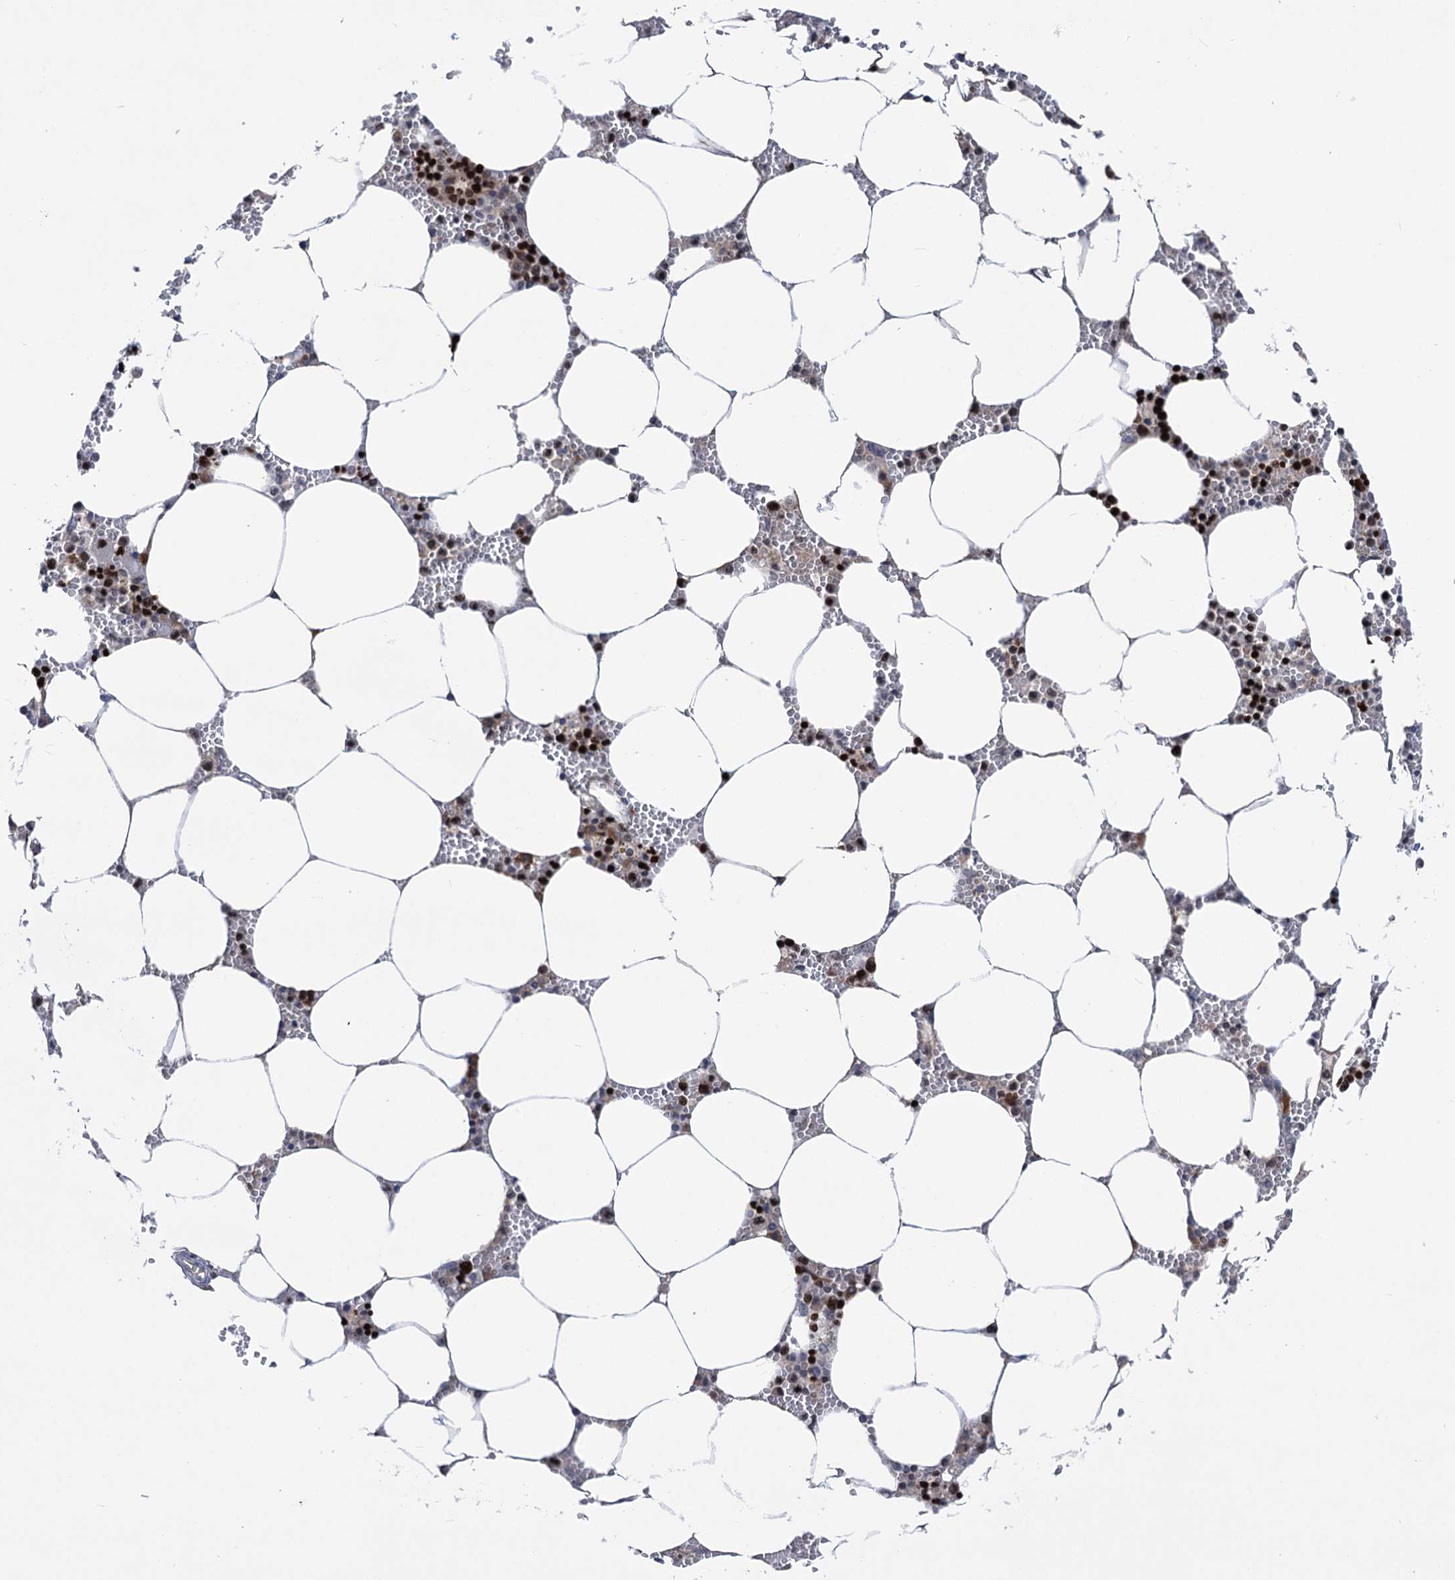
{"staining": {"intensity": "strong", "quantity": "25%-75%", "location": "nuclear"}, "tissue": "bone marrow", "cell_type": "Hematopoietic cells", "image_type": "normal", "snomed": [{"axis": "morphology", "description": "Normal tissue, NOS"}, {"axis": "topography", "description": "Bone marrow"}], "caption": "An image of human bone marrow stained for a protein reveals strong nuclear brown staining in hematopoietic cells.", "gene": "ZCCHC10", "patient": {"sex": "male", "age": 70}}